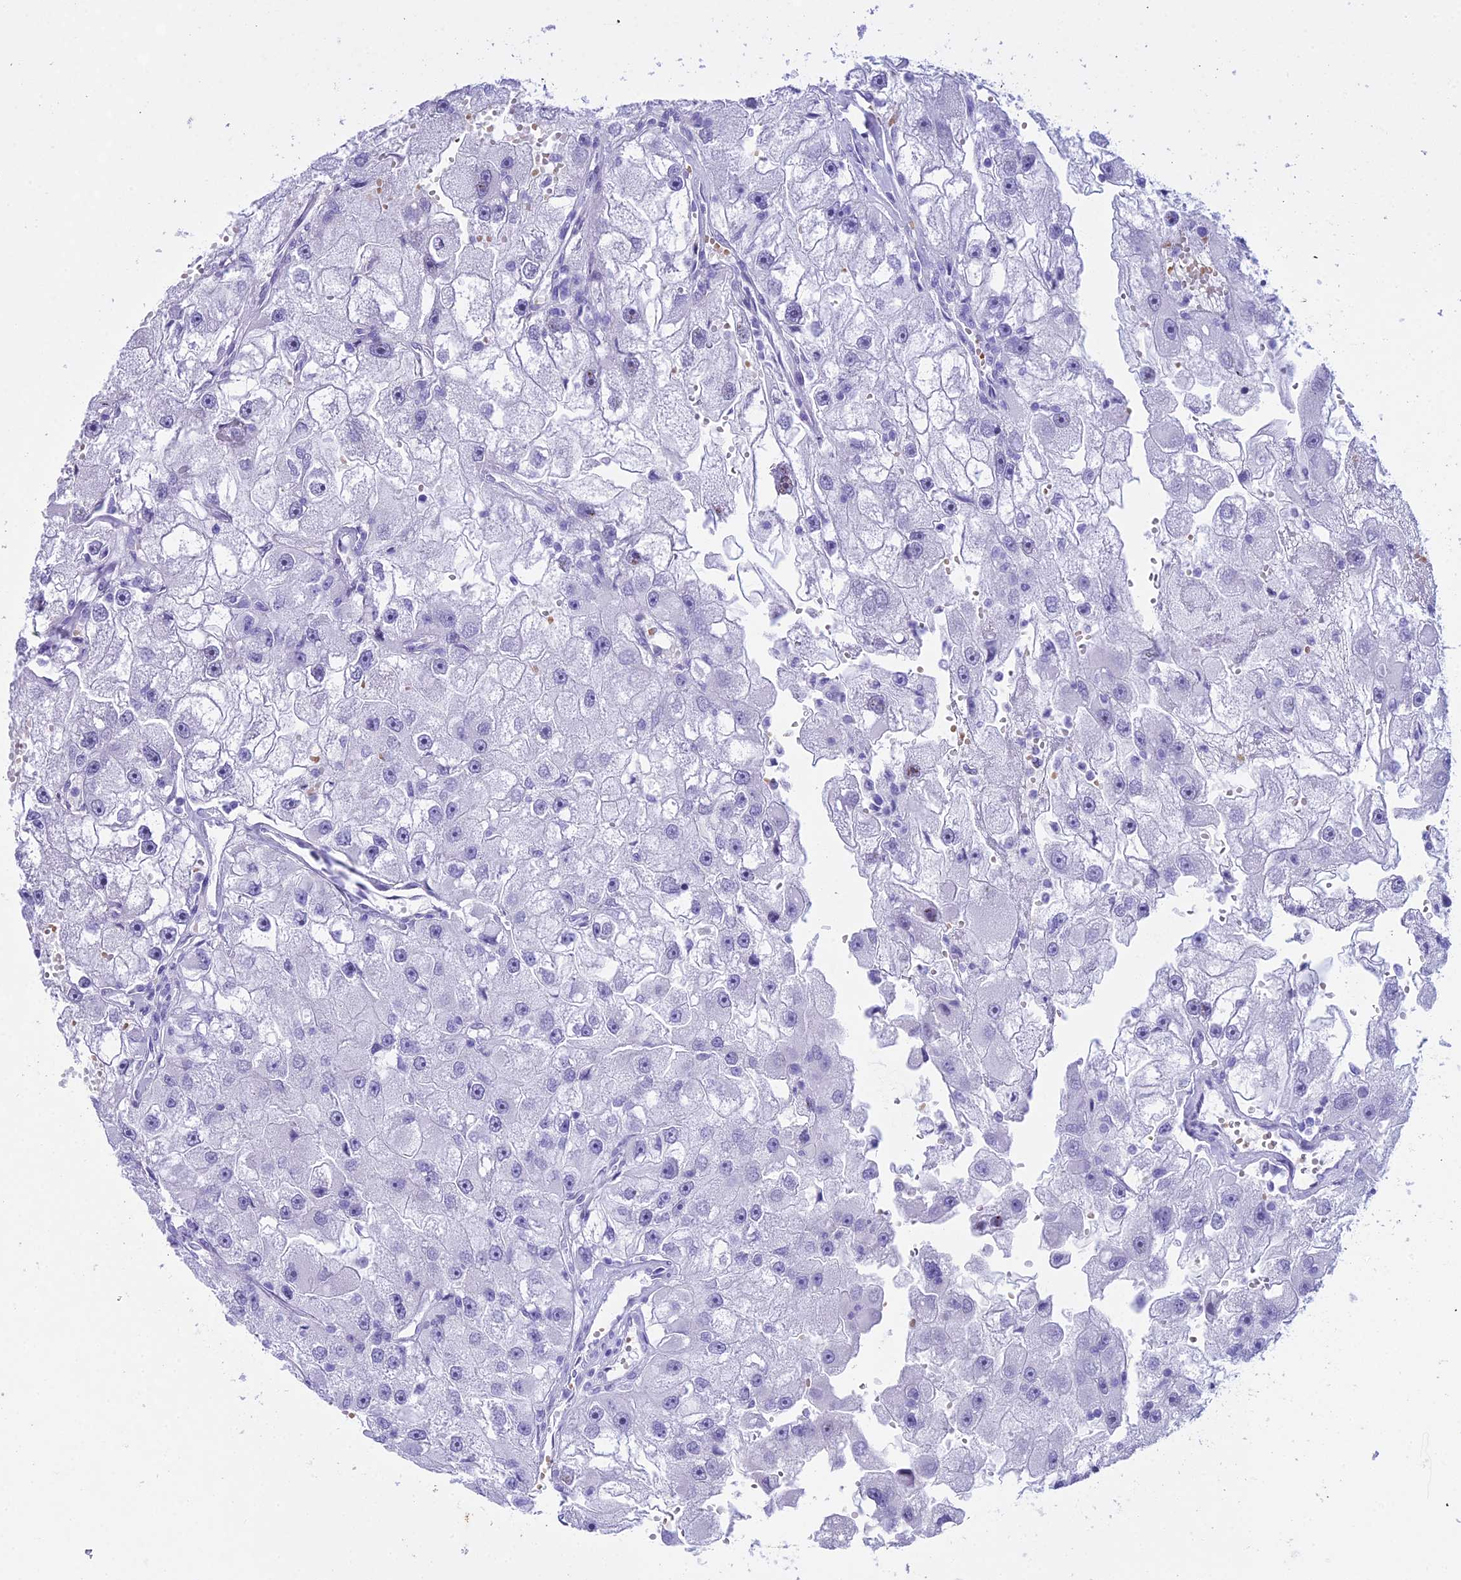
{"staining": {"intensity": "negative", "quantity": "none", "location": "none"}, "tissue": "renal cancer", "cell_type": "Tumor cells", "image_type": "cancer", "snomed": [{"axis": "morphology", "description": "Adenocarcinoma, NOS"}, {"axis": "topography", "description": "Kidney"}], "caption": "There is no significant expression in tumor cells of renal cancer.", "gene": "RNPS1", "patient": {"sex": "male", "age": 63}}